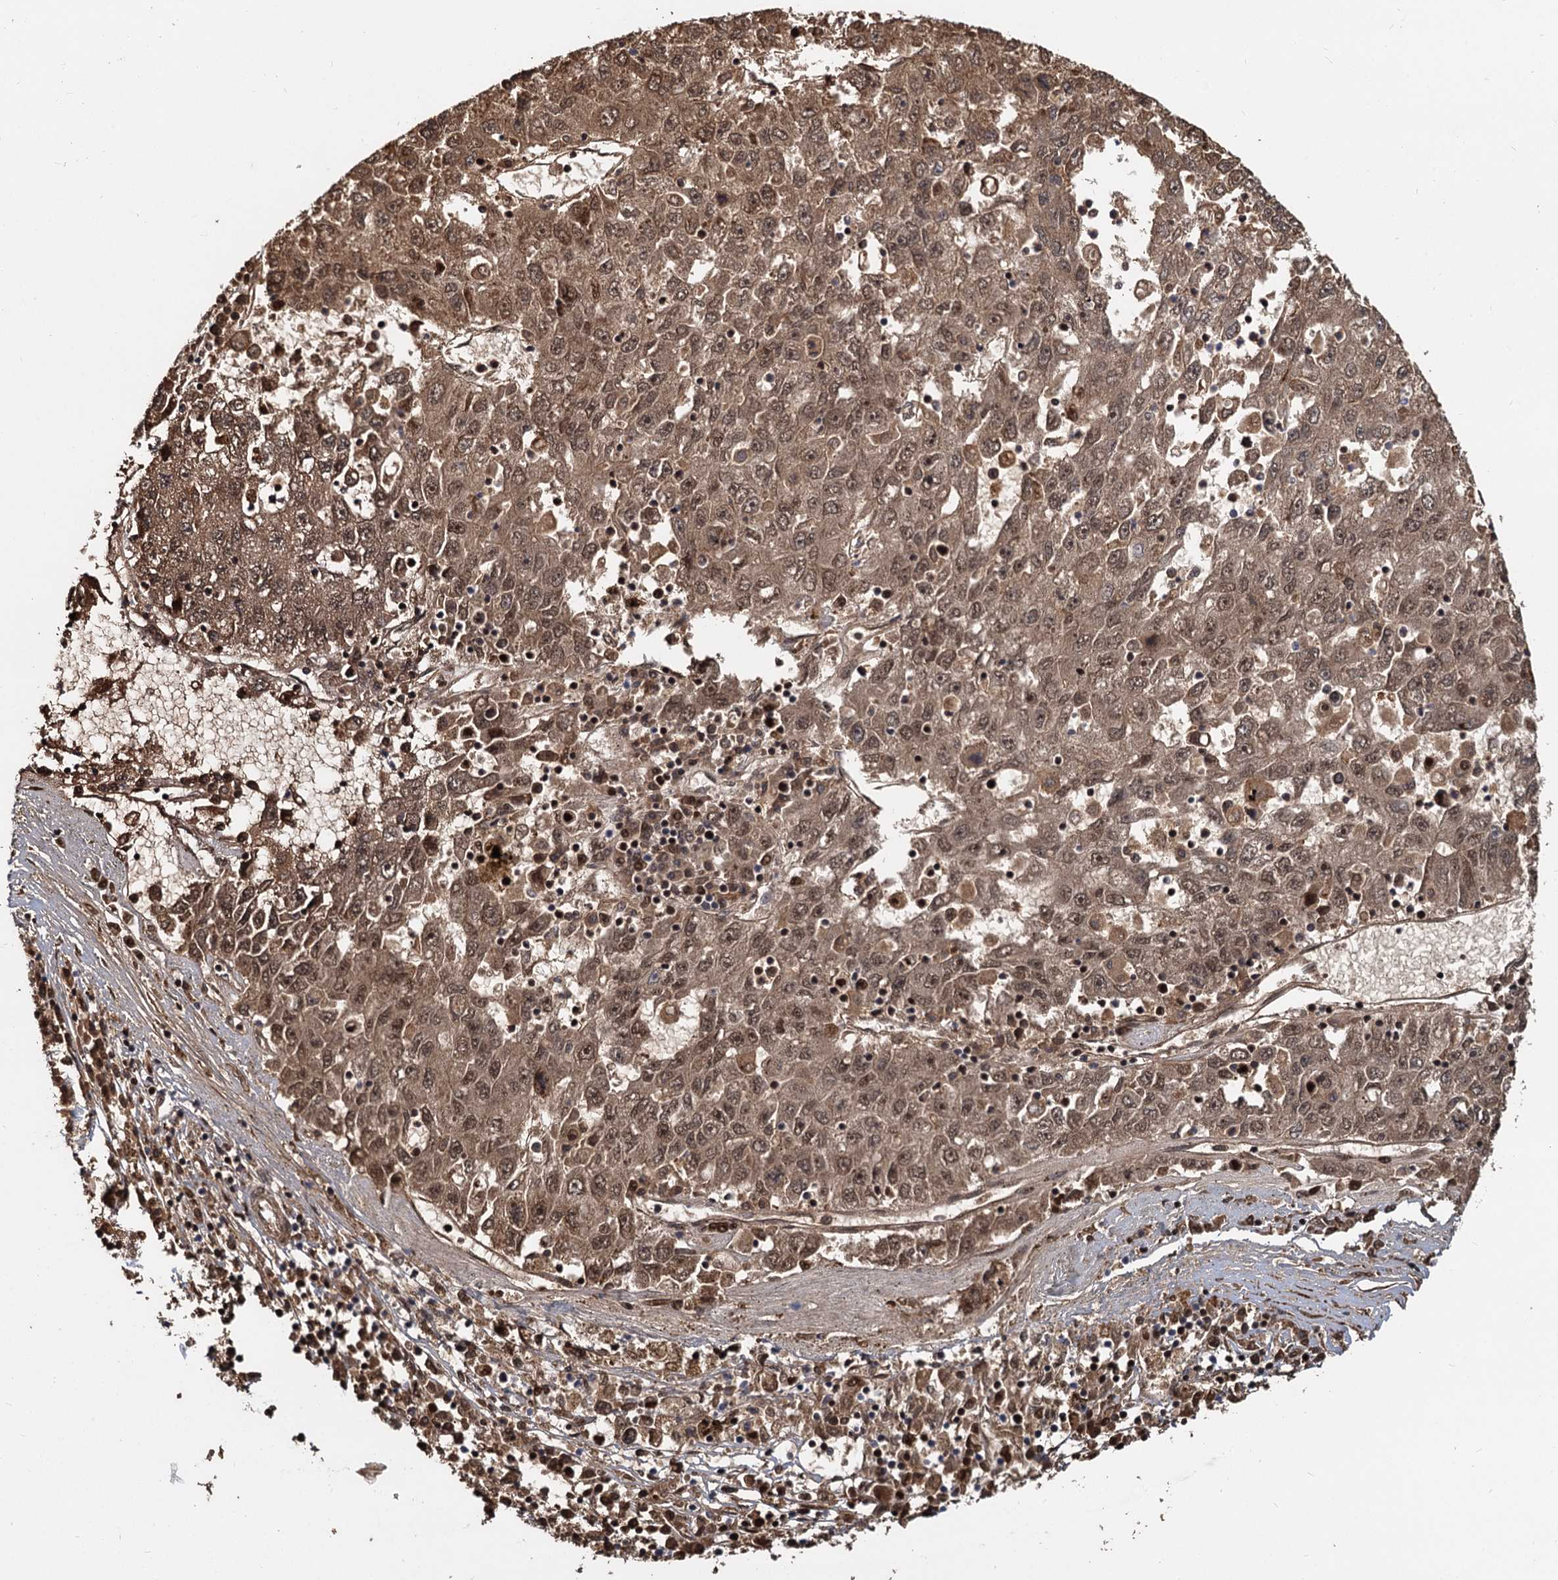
{"staining": {"intensity": "moderate", "quantity": ">75%", "location": "cytoplasmic/membranous,nuclear"}, "tissue": "liver cancer", "cell_type": "Tumor cells", "image_type": "cancer", "snomed": [{"axis": "morphology", "description": "Carcinoma, Hepatocellular, NOS"}, {"axis": "topography", "description": "Liver"}], "caption": "Human liver cancer stained with a protein marker shows moderate staining in tumor cells.", "gene": "FANCI", "patient": {"sex": "male", "age": 49}}